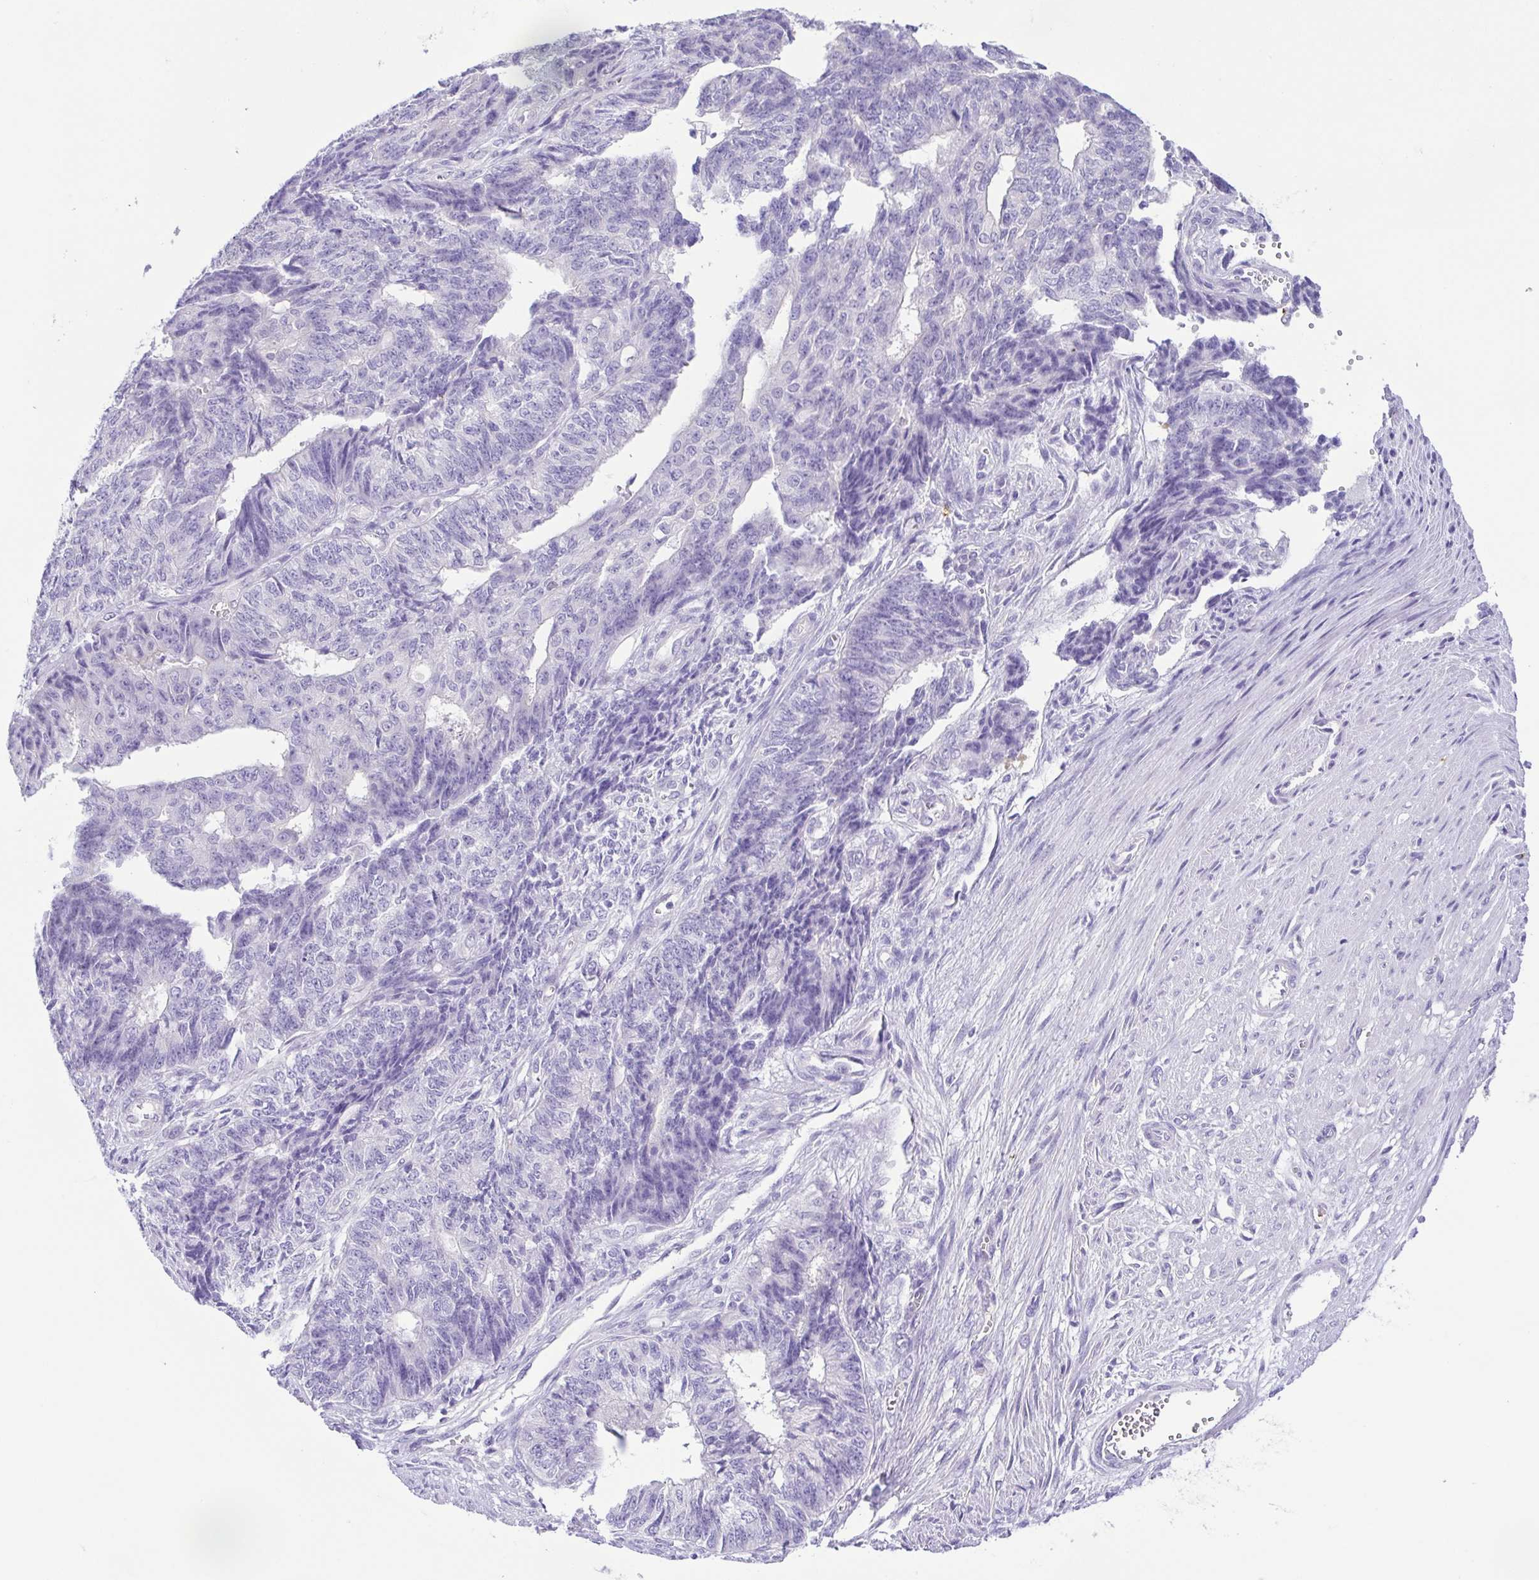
{"staining": {"intensity": "negative", "quantity": "none", "location": "none"}, "tissue": "endometrial cancer", "cell_type": "Tumor cells", "image_type": "cancer", "snomed": [{"axis": "morphology", "description": "Adenocarcinoma, NOS"}, {"axis": "topography", "description": "Endometrium"}], "caption": "The photomicrograph demonstrates no significant positivity in tumor cells of endometrial cancer. Brightfield microscopy of immunohistochemistry stained with DAB (brown) and hematoxylin (blue), captured at high magnification.", "gene": "EPB42", "patient": {"sex": "female", "age": 32}}